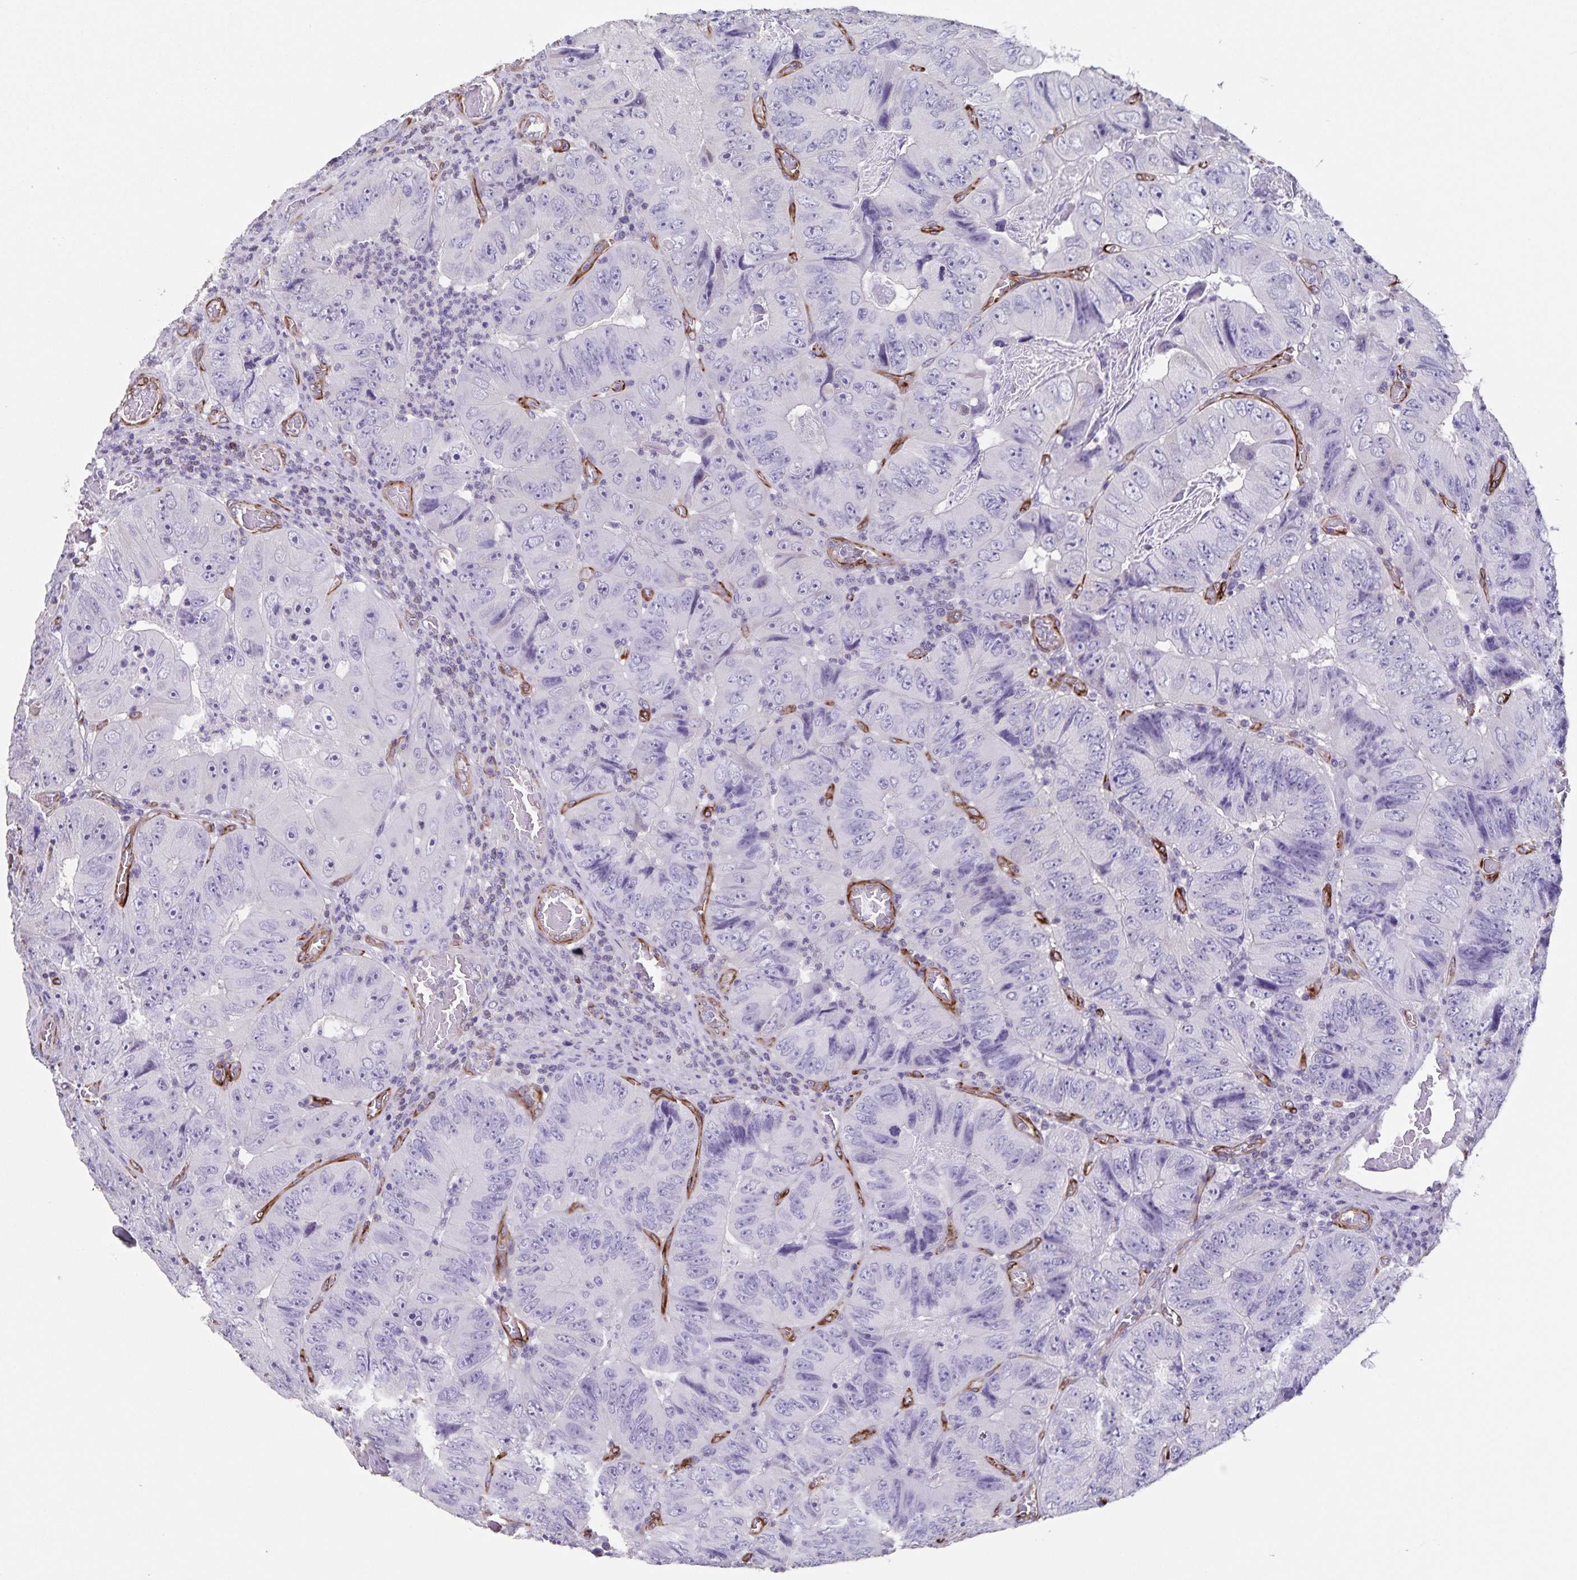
{"staining": {"intensity": "negative", "quantity": "none", "location": "none"}, "tissue": "colorectal cancer", "cell_type": "Tumor cells", "image_type": "cancer", "snomed": [{"axis": "morphology", "description": "Adenocarcinoma, NOS"}, {"axis": "topography", "description": "Colon"}], "caption": "Histopathology image shows no significant protein positivity in tumor cells of colorectal adenocarcinoma. The staining is performed using DAB (3,3'-diaminobenzidine) brown chromogen with nuclei counter-stained in using hematoxylin.", "gene": "SYNM", "patient": {"sex": "female", "age": 84}}